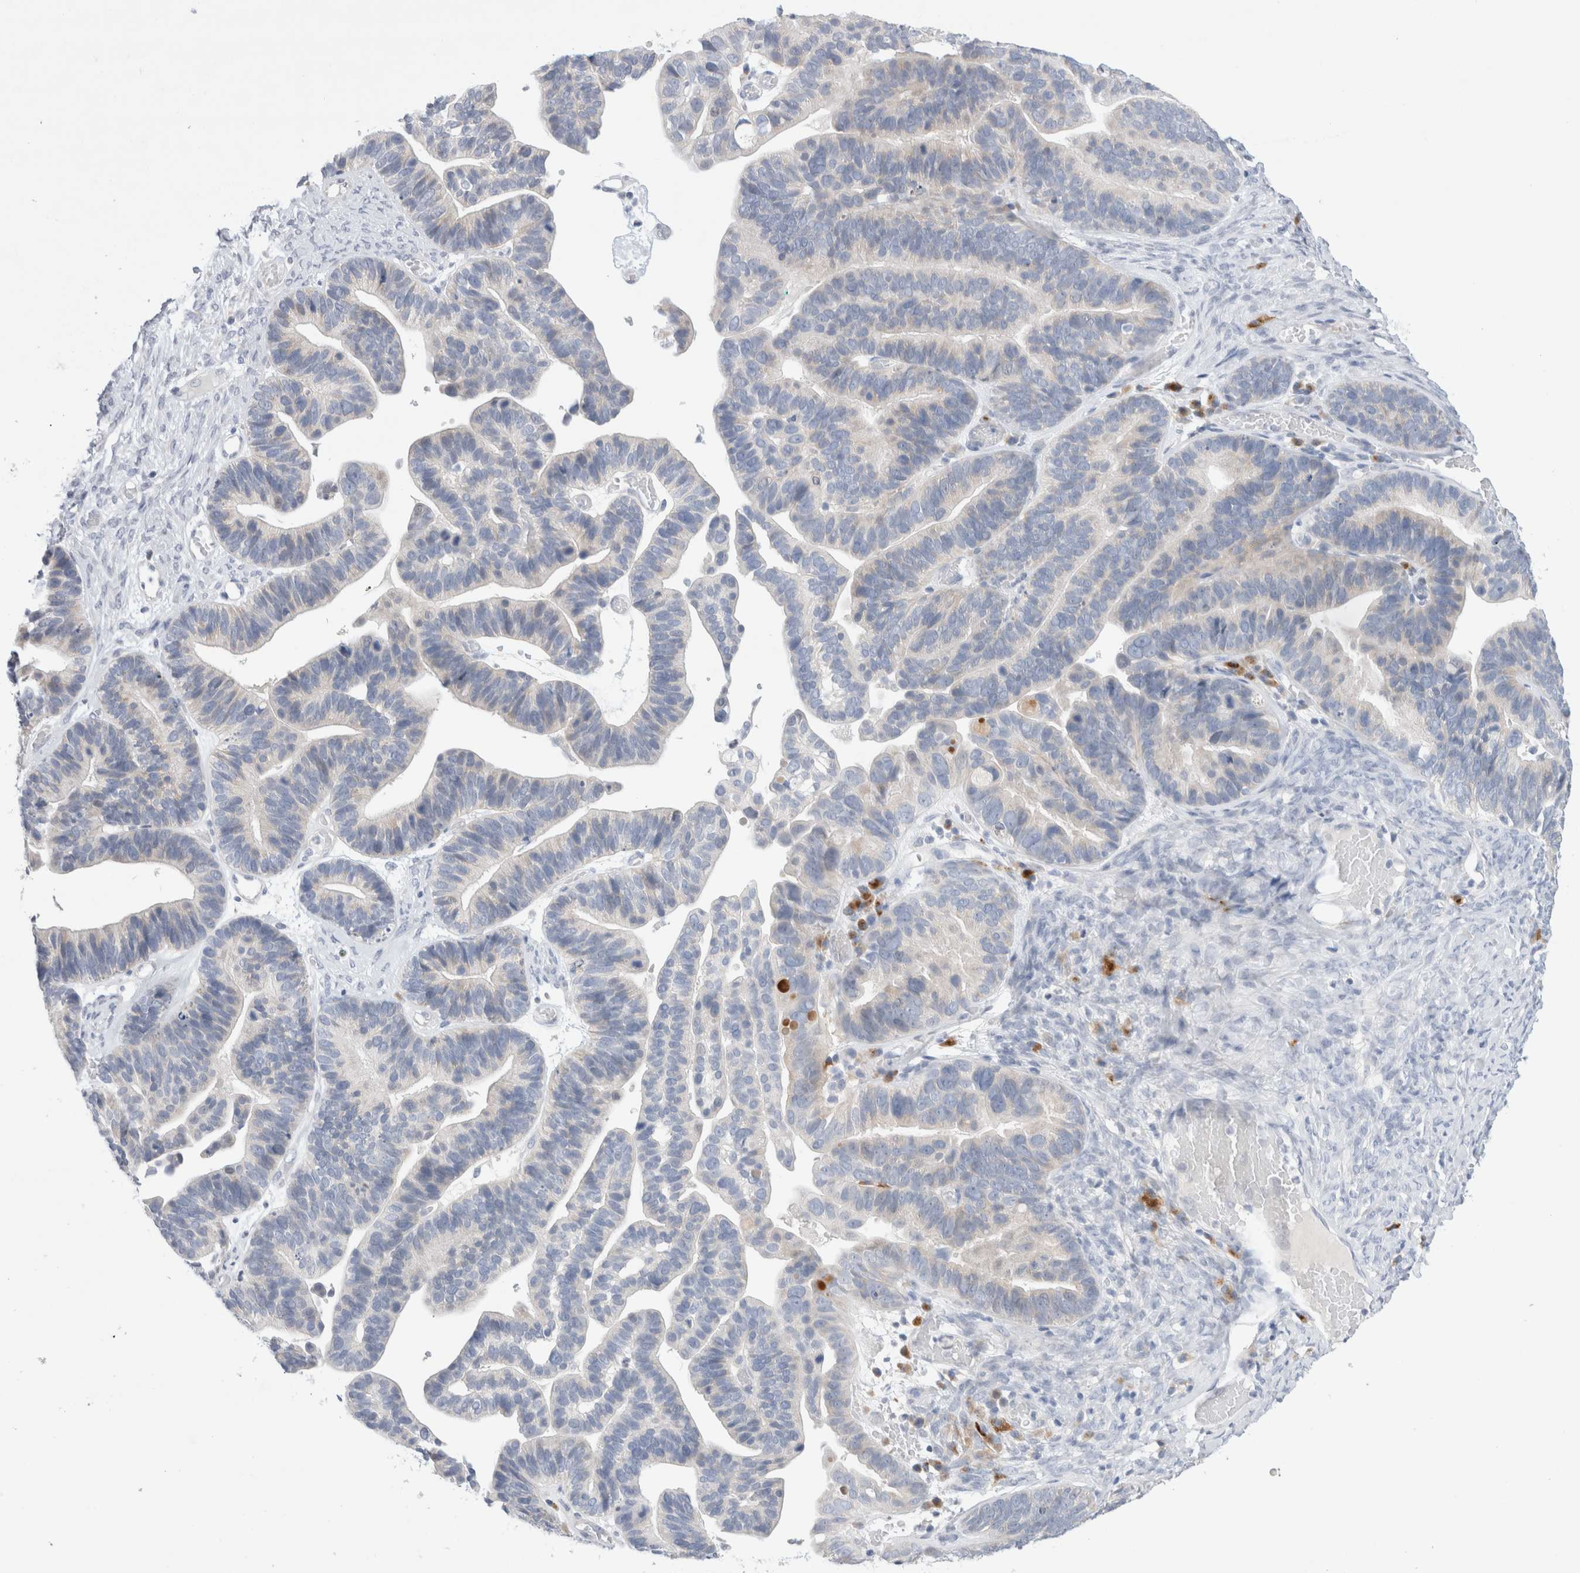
{"staining": {"intensity": "negative", "quantity": "none", "location": "none"}, "tissue": "ovarian cancer", "cell_type": "Tumor cells", "image_type": "cancer", "snomed": [{"axis": "morphology", "description": "Cystadenocarcinoma, serous, NOS"}, {"axis": "topography", "description": "Ovary"}], "caption": "Tumor cells show no significant staining in serous cystadenocarcinoma (ovarian). (DAB (3,3'-diaminobenzidine) IHC, high magnification).", "gene": "SLC22A12", "patient": {"sex": "female", "age": 56}}